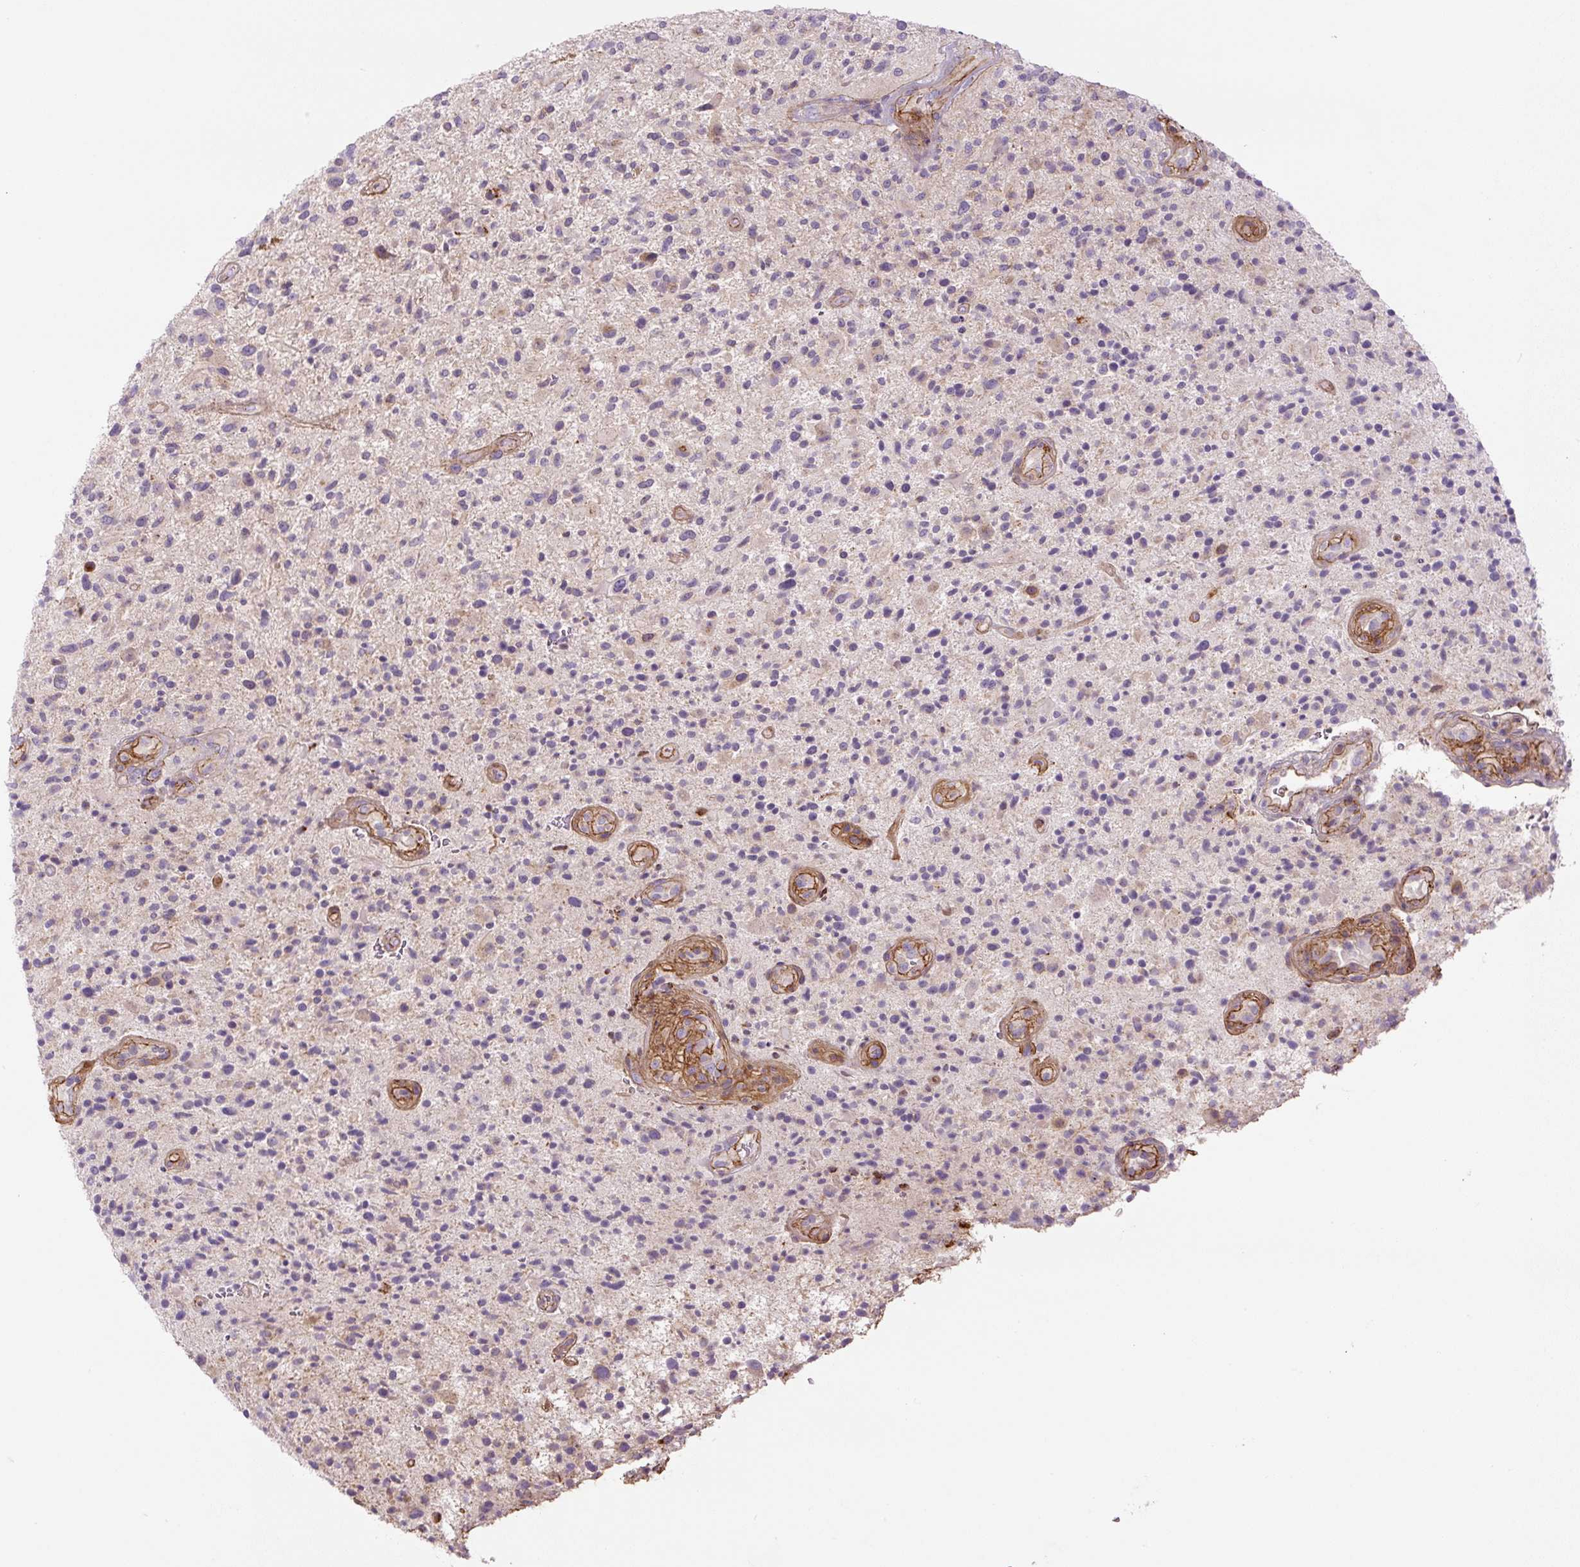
{"staining": {"intensity": "negative", "quantity": "none", "location": "none"}, "tissue": "glioma", "cell_type": "Tumor cells", "image_type": "cancer", "snomed": [{"axis": "morphology", "description": "Glioma, malignant, High grade"}, {"axis": "topography", "description": "Brain"}], "caption": "DAB (3,3'-diaminobenzidine) immunohistochemical staining of human high-grade glioma (malignant) displays no significant positivity in tumor cells. (Brightfield microscopy of DAB immunohistochemistry (IHC) at high magnification).", "gene": "CCNI2", "patient": {"sex": "male", "age": 47}}